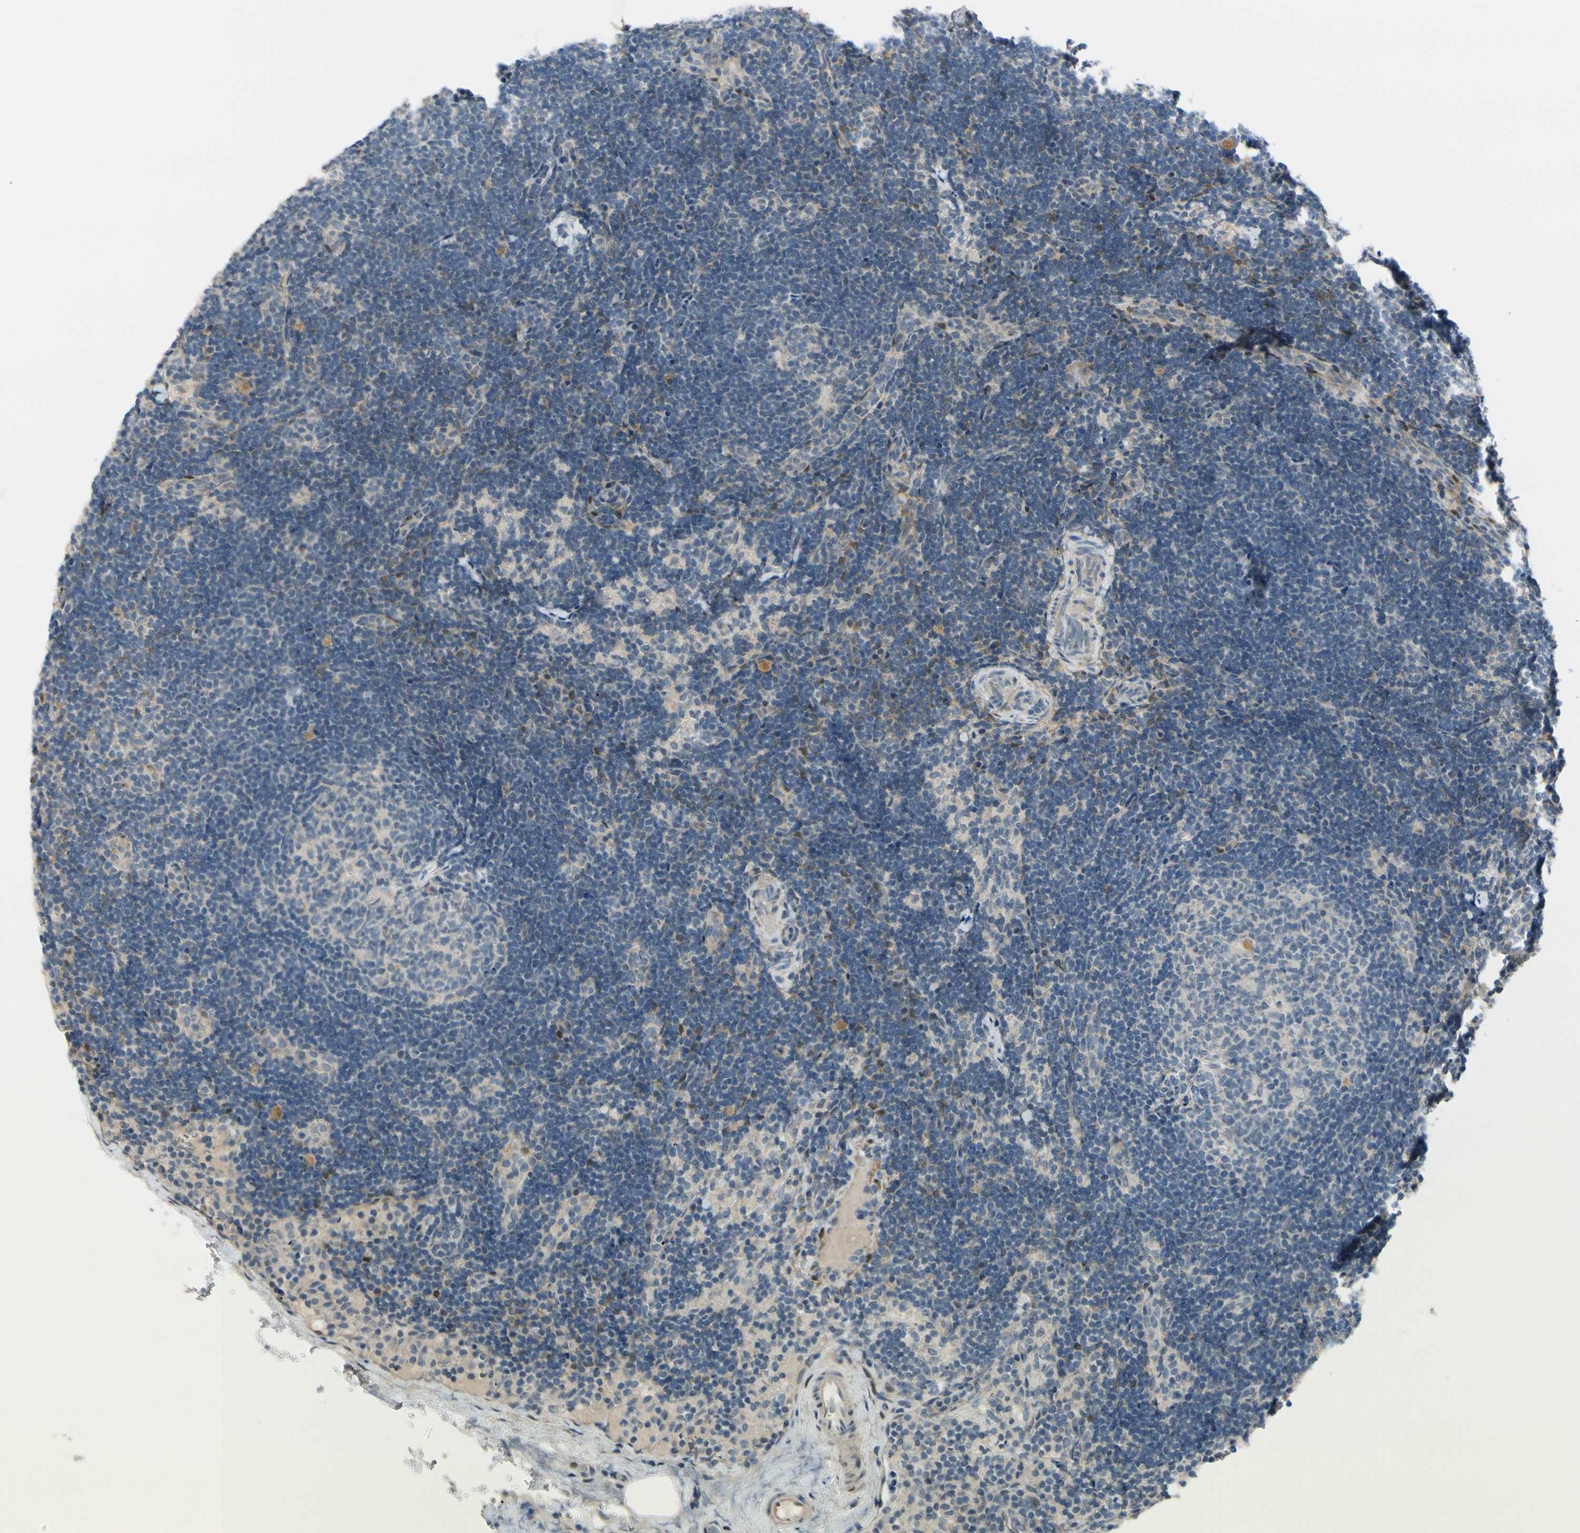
{"staining": {"intensity": "negative", "quantity": "none", "location": "none"}, "tissue": "lymph node", "cell_type": "Germinal center cells", "image_type": "normal", "snomed": [{"axis": "morphology", "description": "Normal tissue, NOS"}, {"axis": "topography", "description": "Lymph node"}], "caption": "This is an immunohistochemistry (IHC) image of benign lymph node. There is no staining in germinal center cells.", "gene": "FHL2", "patient": {"sex": "female", "age": 14}}